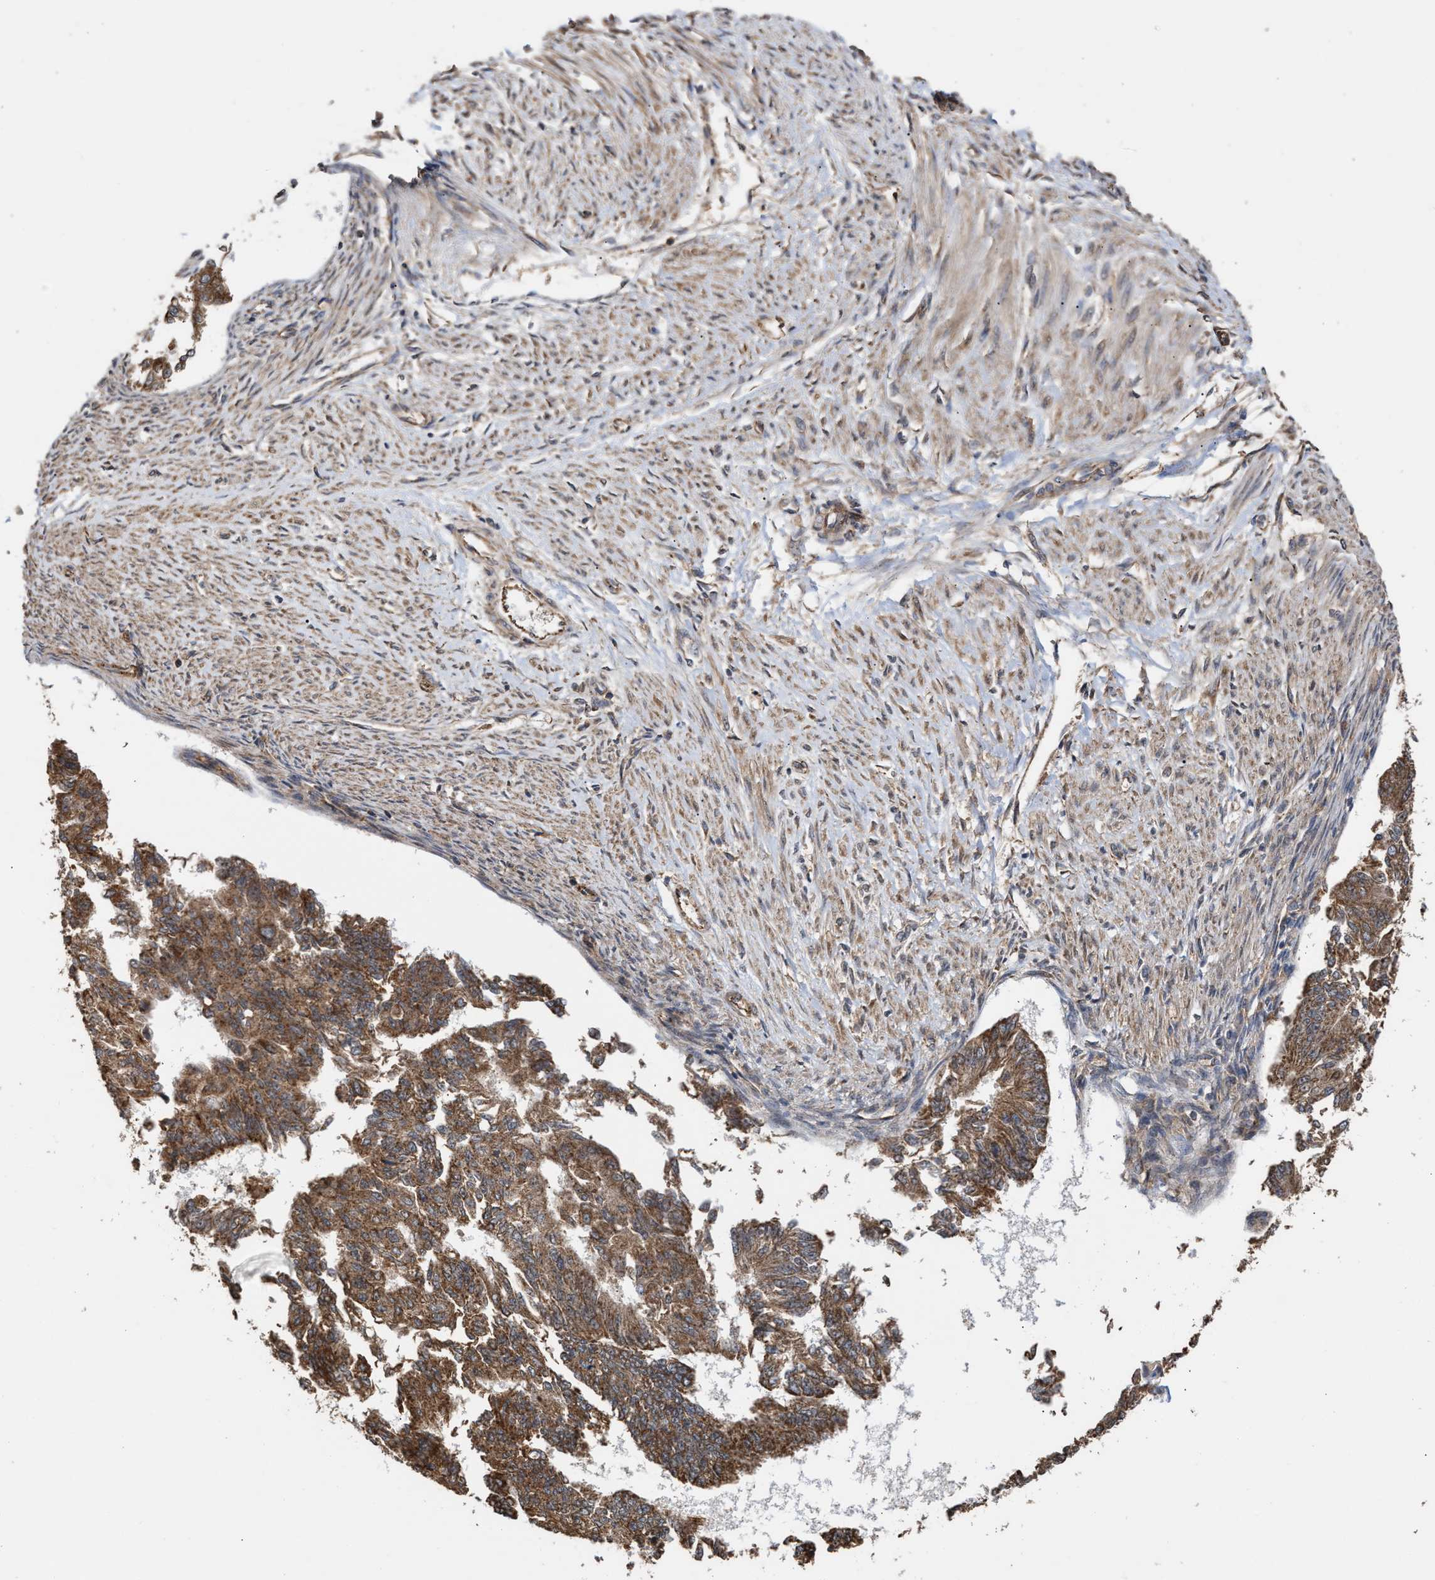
{"staining": {"intensity": "moderate", "quantity": ">75%", "location": "cytoplasmic/membranous"}, "tissue": "endometrial cancer", "cell_type": "Tumor cells", "image_type": "cancer", "snomed": [{"axis": "morphology", "description": "Adenocarcinoma, NOS"}, {"axis": "topography", "description": "Endometrium"}], "caption": "Immunohistochemical staining of endometrial adenocarcinoma displays medium levels of moderate cytoplasmic/membranous expression in approximately >75% of tumor cells.", "gene": "EXOSC2", "patient": {"sex": "female", "age": 32}}